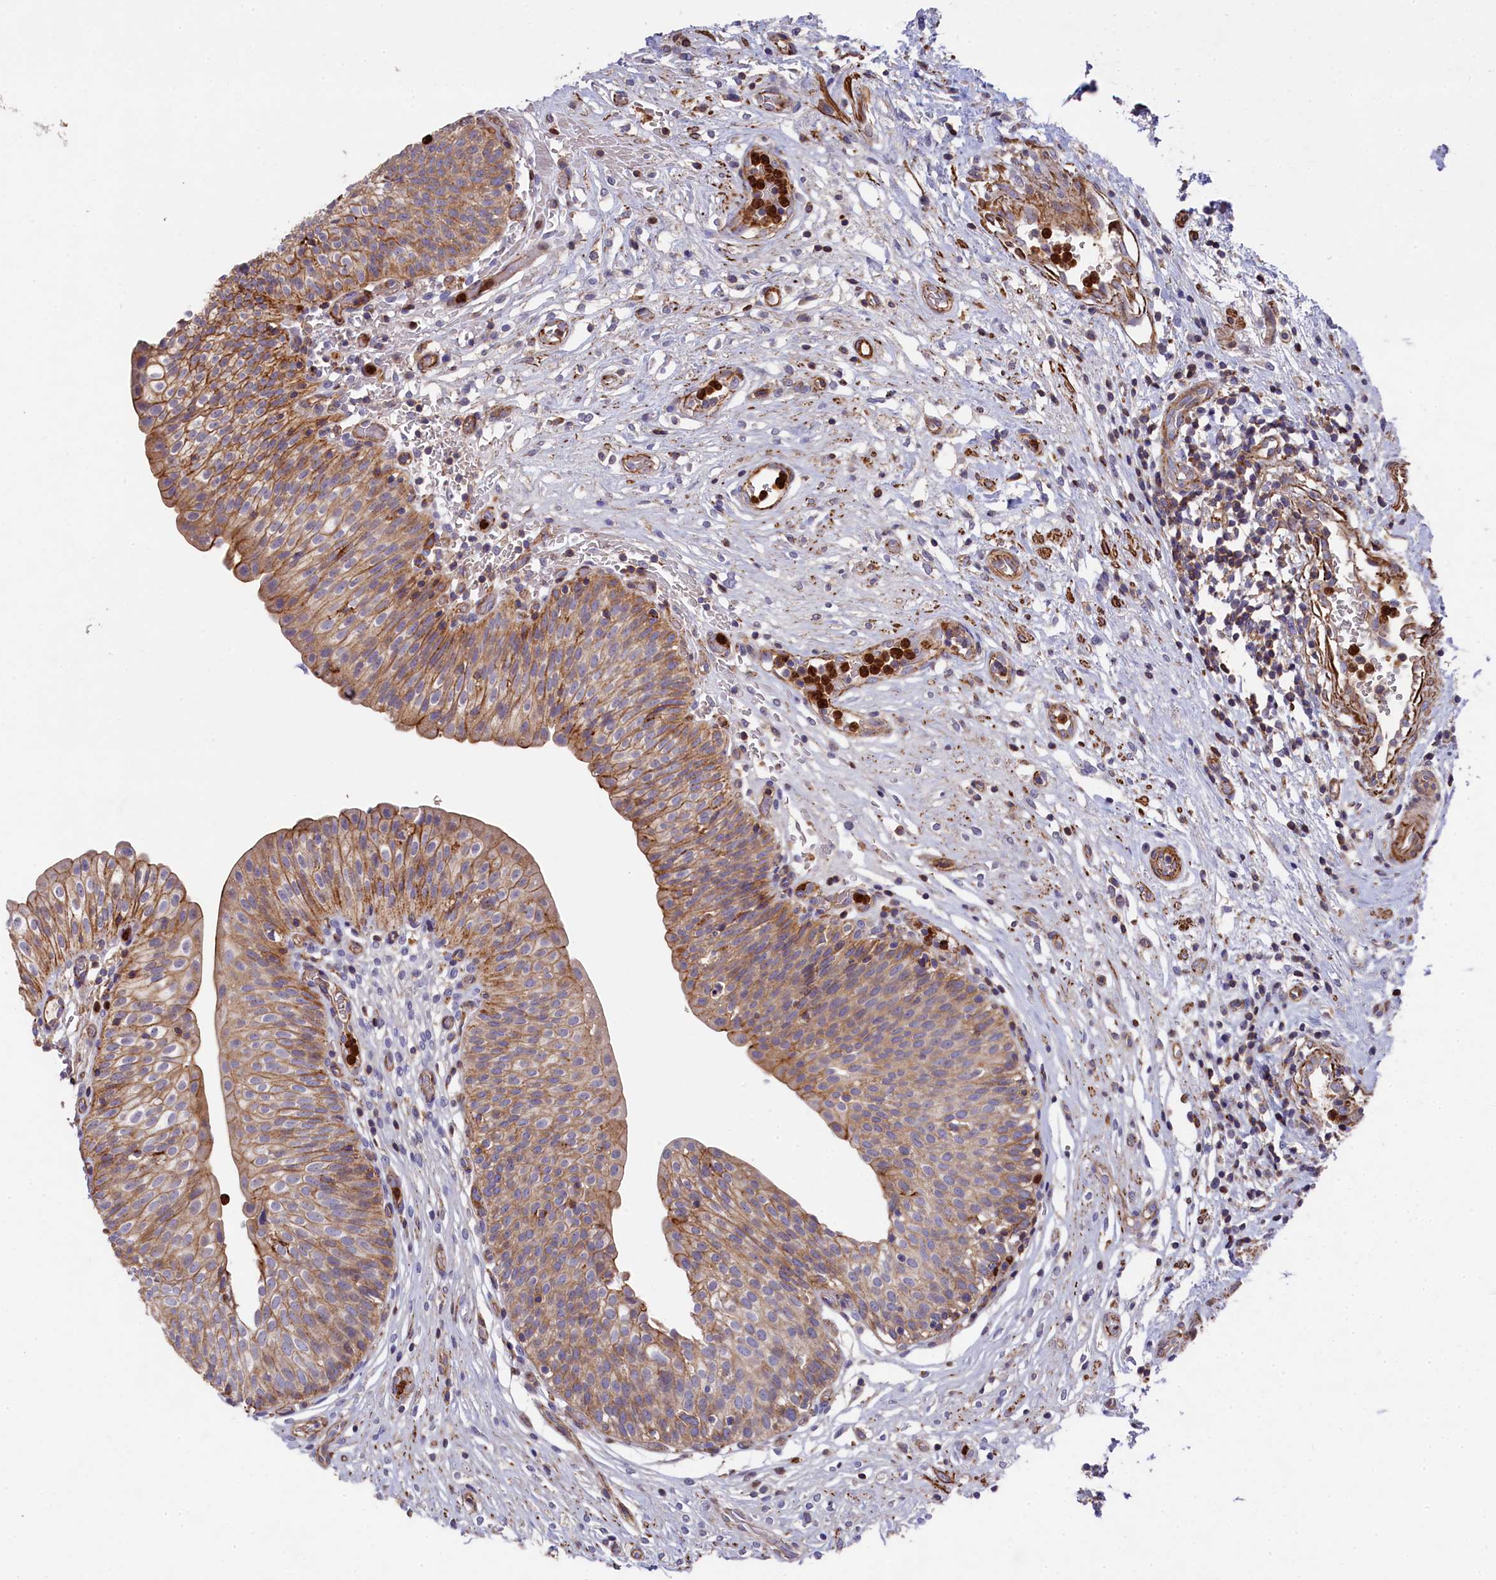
{"staining": {"intensity": "moderate", "quantity": ">75%", "location": "cytoplasmic/membranous"}, "tissue": "urinary bladder", "cell_type": "Urothelial cells", "image_type": "normal", "snomed": [{"axis": "morphology", "description": "Normal tissue, NOS"}, {"axis": "topography", "description": "Urinary bladder"}], "caption": "IHC micrograph of benign urinary bladder: urinary bladder stained using IHC exhibits medium levels of moderate protein expression localized specifically in the cytoplasmic/membranous of urothelial cells, appearing as a cytoplasmic/membranous brown color.", "gene": "RAPSN", "patient": {"sex": "male", "age": 55}}